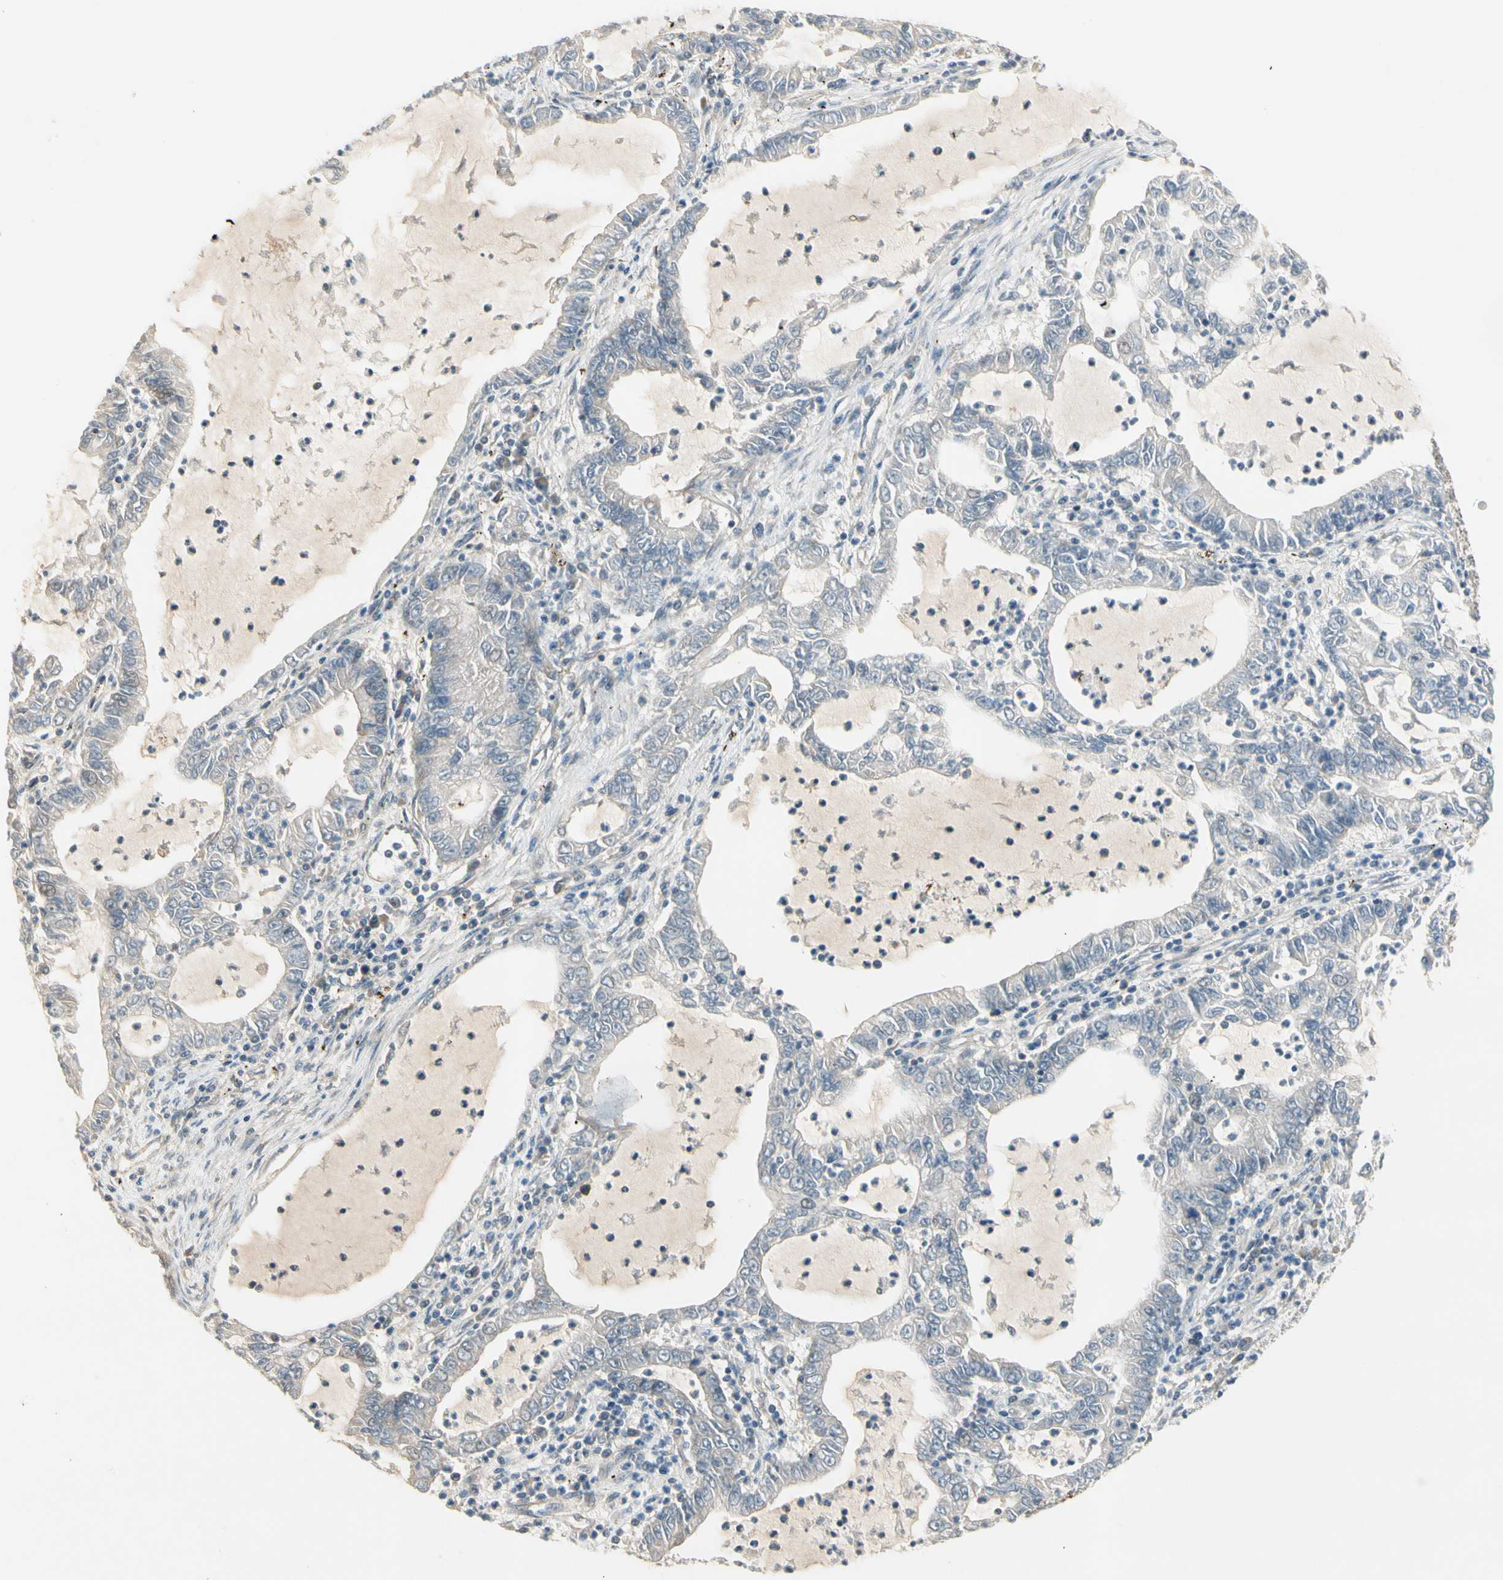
{"staining": {"intensity": "negative", "quantity": "none", "location": "none"}, "tissue": "lung cancer", "cell_type": "Tumor cells", "image_type": "cancer", "snomed": [{"axis": "morphology", "description": "Adenocarcinoma, NOS"}, {"axis": "topography", "description": "Lung"}], "caption": "The histopathology image demonstrates no staining of tumor cells in lung cancer.", "gene": "ADGRA3", "patient": {"sex": "female", "age": 51}}